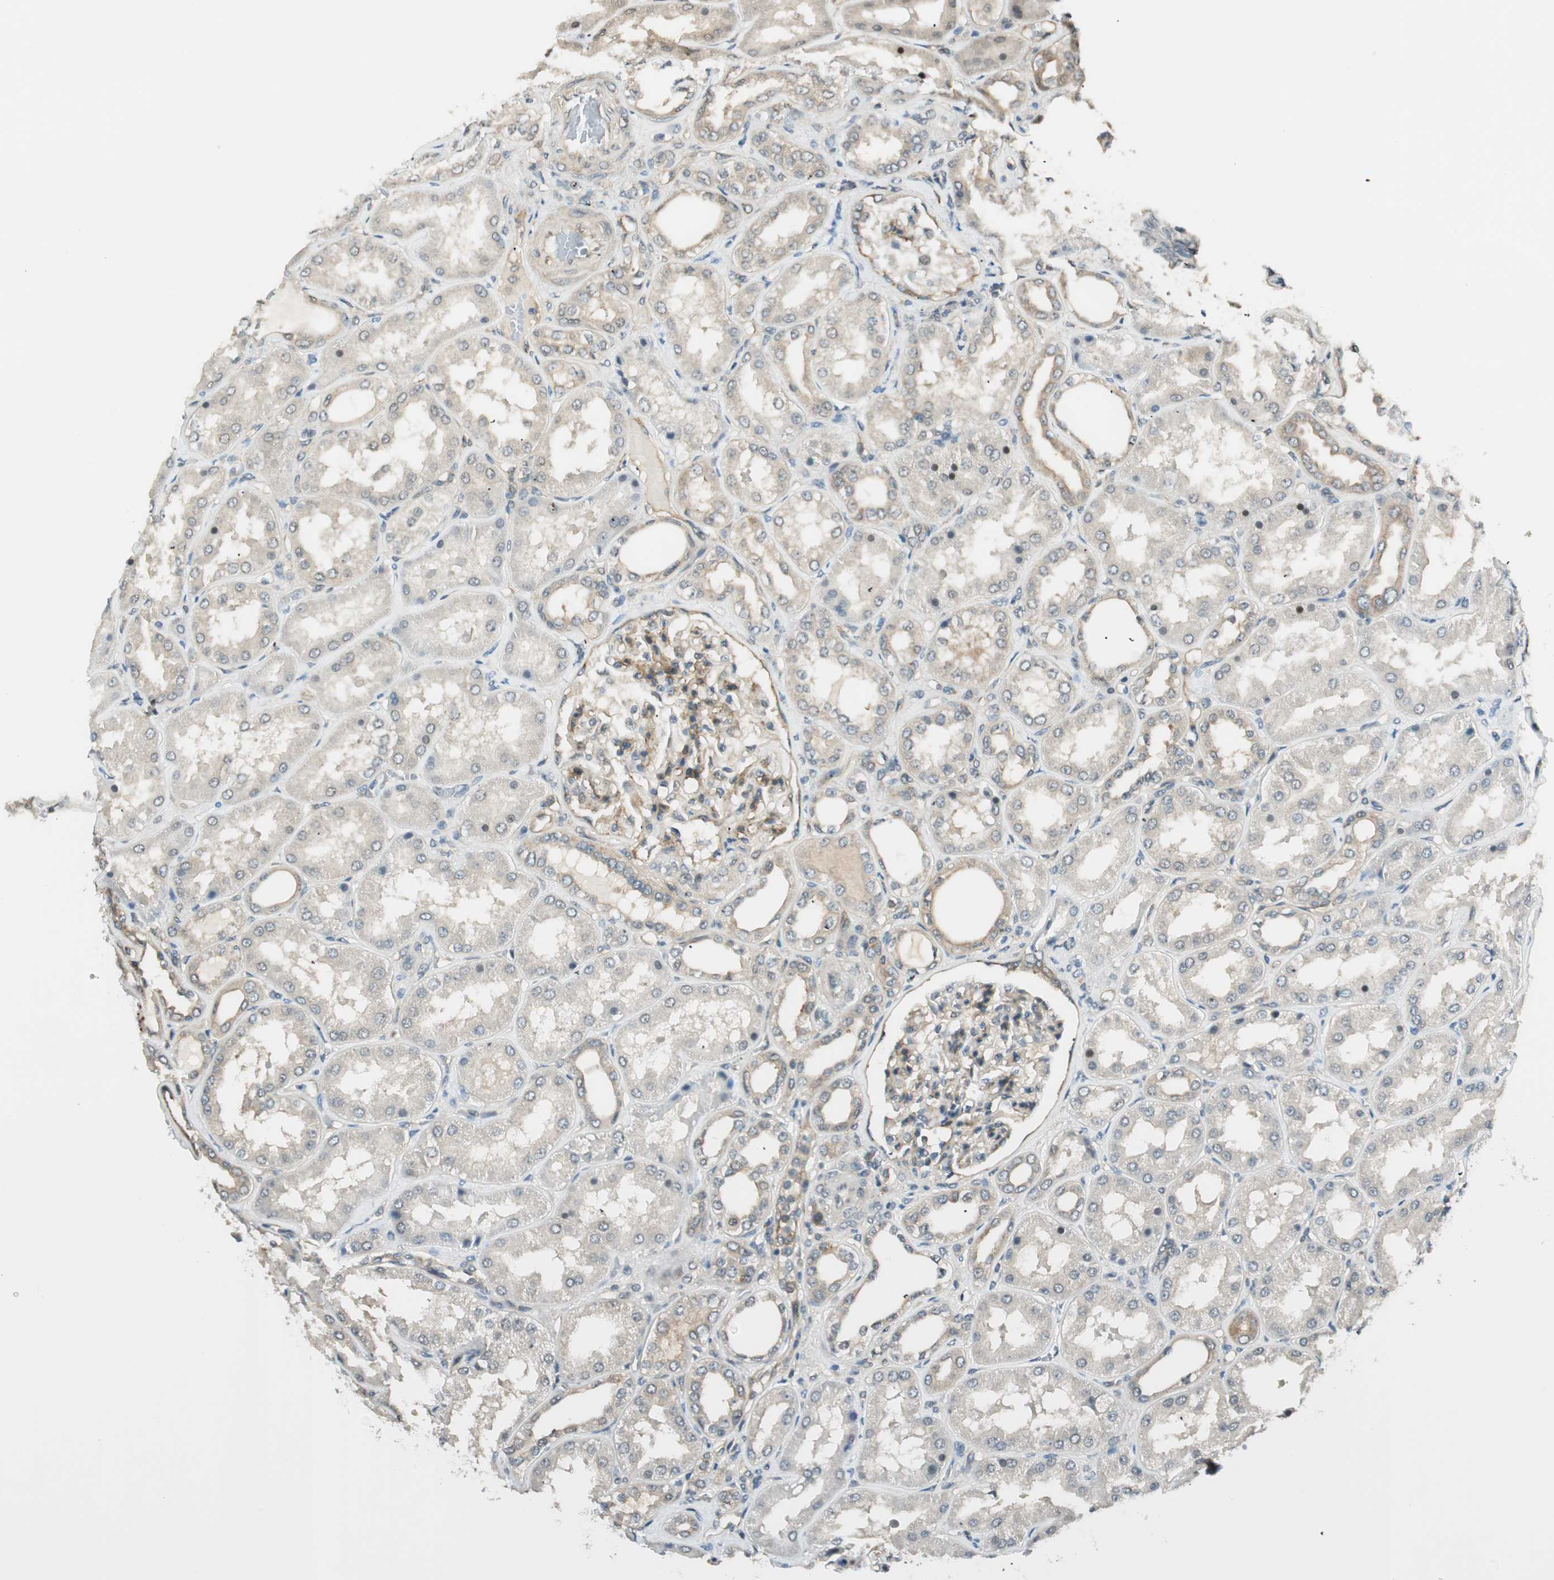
{"staining": {"intensity": "moderate", "quantity": "25%-75%", "location": "cytoplasmic/membranous"}, "tissue": "kidney", "cell_type": "Cells in glomeruli", "image_type": "normal", "snomed": [{"axis": "morphology", "description": "Normal tissue, NOS"}, {"axis": "topography", "description": "Kidney"}], "caption": "A brown stain shows moderate cytoplasmic/membranous expression of a protein in cells in glomeruli of normal kidney. (DAB (3,3'-diaminobenzidine) = brown stain, brightfield microscopy at high magnification).", "gene": "PSMD8", "patient": {"sex": "female", "age": 56}}